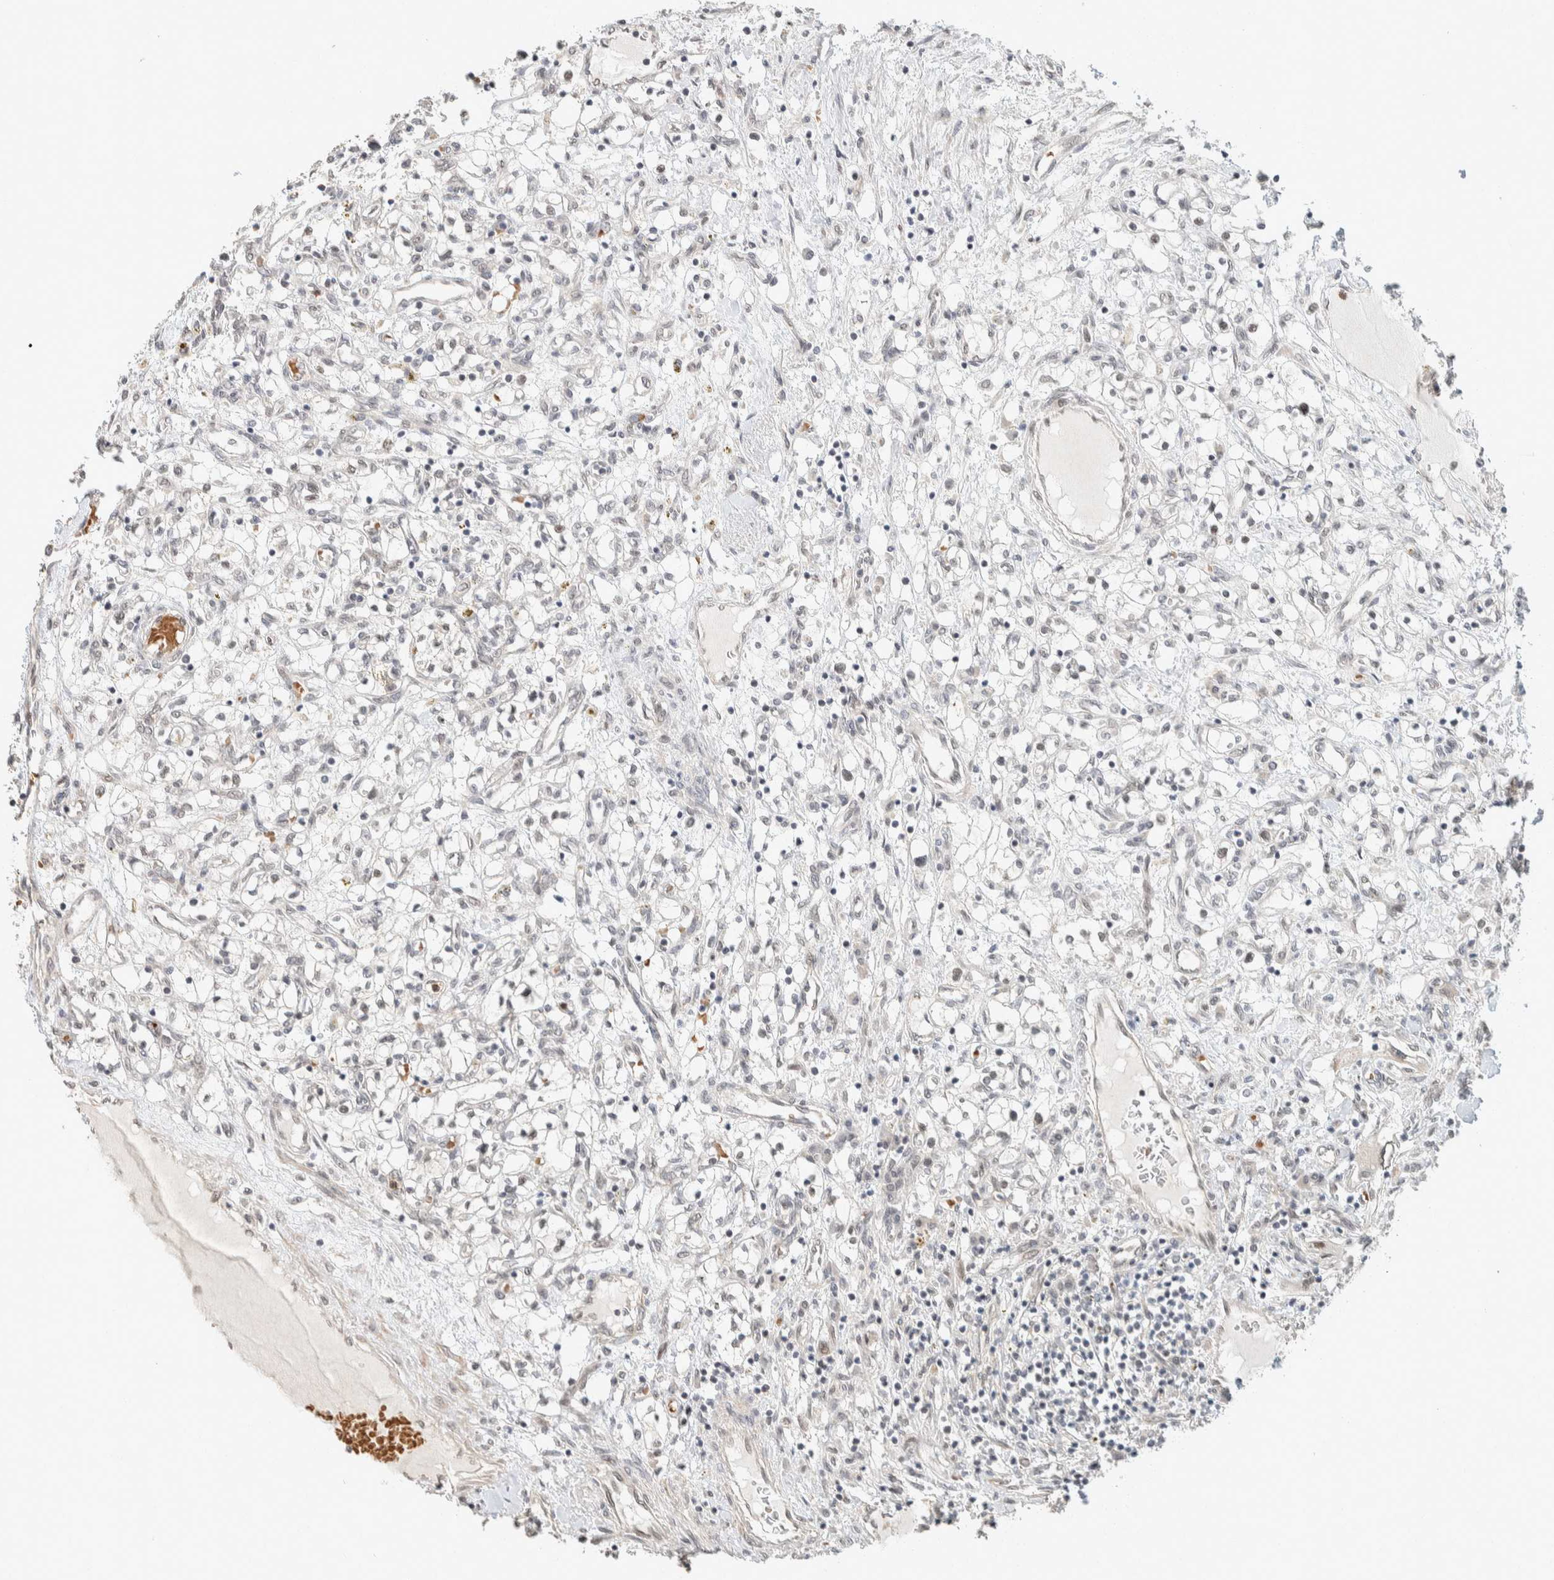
{"staining": {"intensity": "negative", "quantity": "none", "location": "none"}, "tissue": "renal cancer", "cell_type": "Tumor cells", "image_type": "cancer", "snomed": [{"axis": "morphology", "description": "Adenocarcinoma, NOS"}, {"axis": "topography", "description": "Kidney"}], "caption": "The image reveals no staining of tumor cells in adenocarcinoma (renal). (Stains: DAB (3,3'-diaminobenzidine) immunohistochemistry (IHC) with hematoxylin counter stain, Microscopy: brightfield microscopy at high magnification).", "gene": "ZBTB2", "patient": {"sex": "male", "age": 68}}